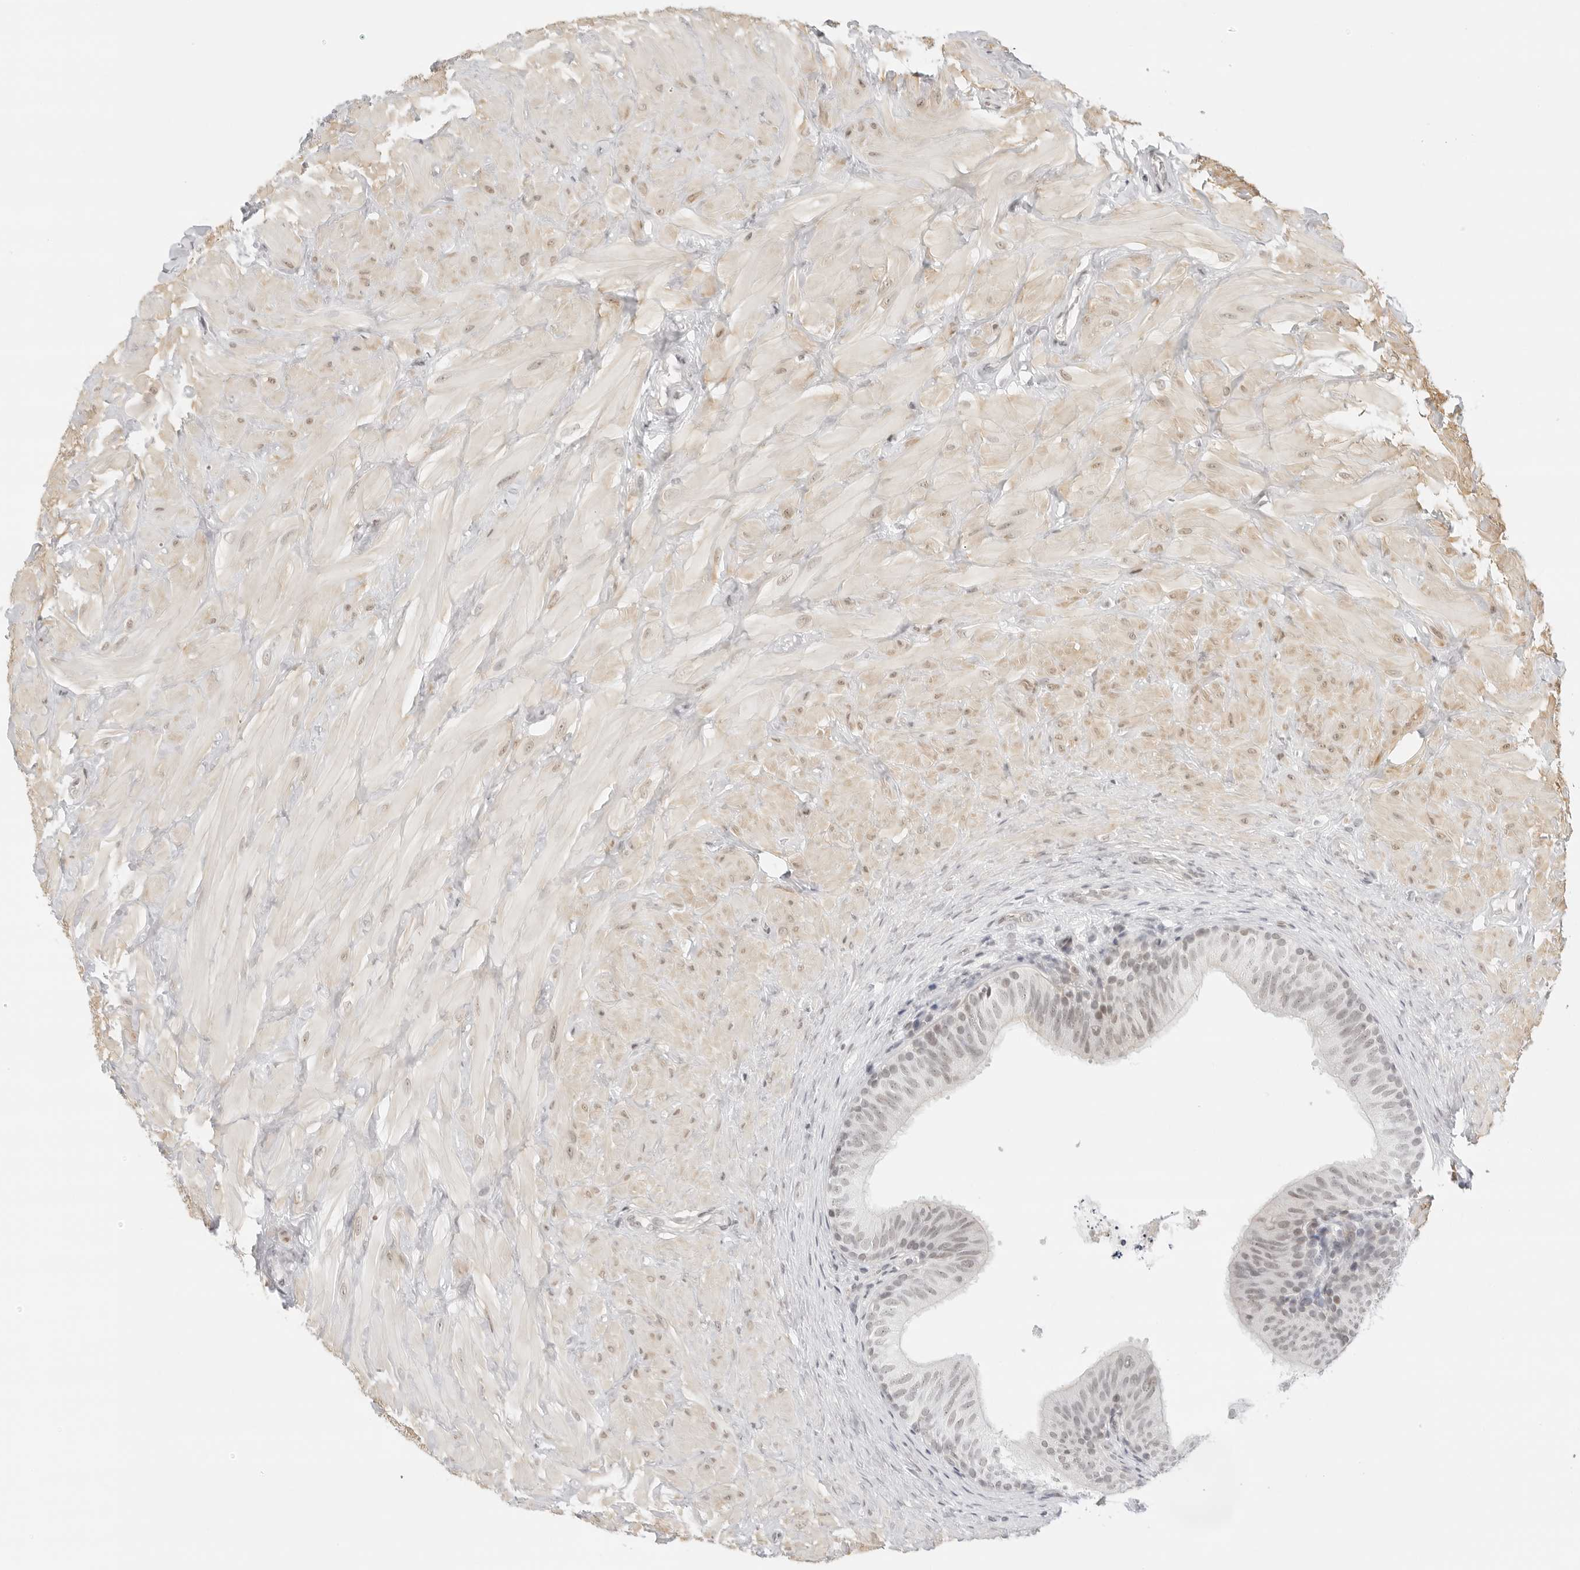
{"staining": {"intensity": "weak", "quantity": "25%-75%", "location": "nuclear"}, "tissue": "epididymis", "cell_type": "Glandular cells", "image_type": "normal", "snomed": [{"axis": "morphology", "description": "Normal tissue, NOS"}, {"axis": "topography", "description": "Soft tissue"}, {"axis": "topography", "description": "Epididymis"}], "caption": "Epididymis stained for a protein (brown) demonstrates weak nuclear positive positivity in approximately 25%-75% of glandular cells.", "gene": "TCIM", "patient": {"sex": "male", "age": 26}}